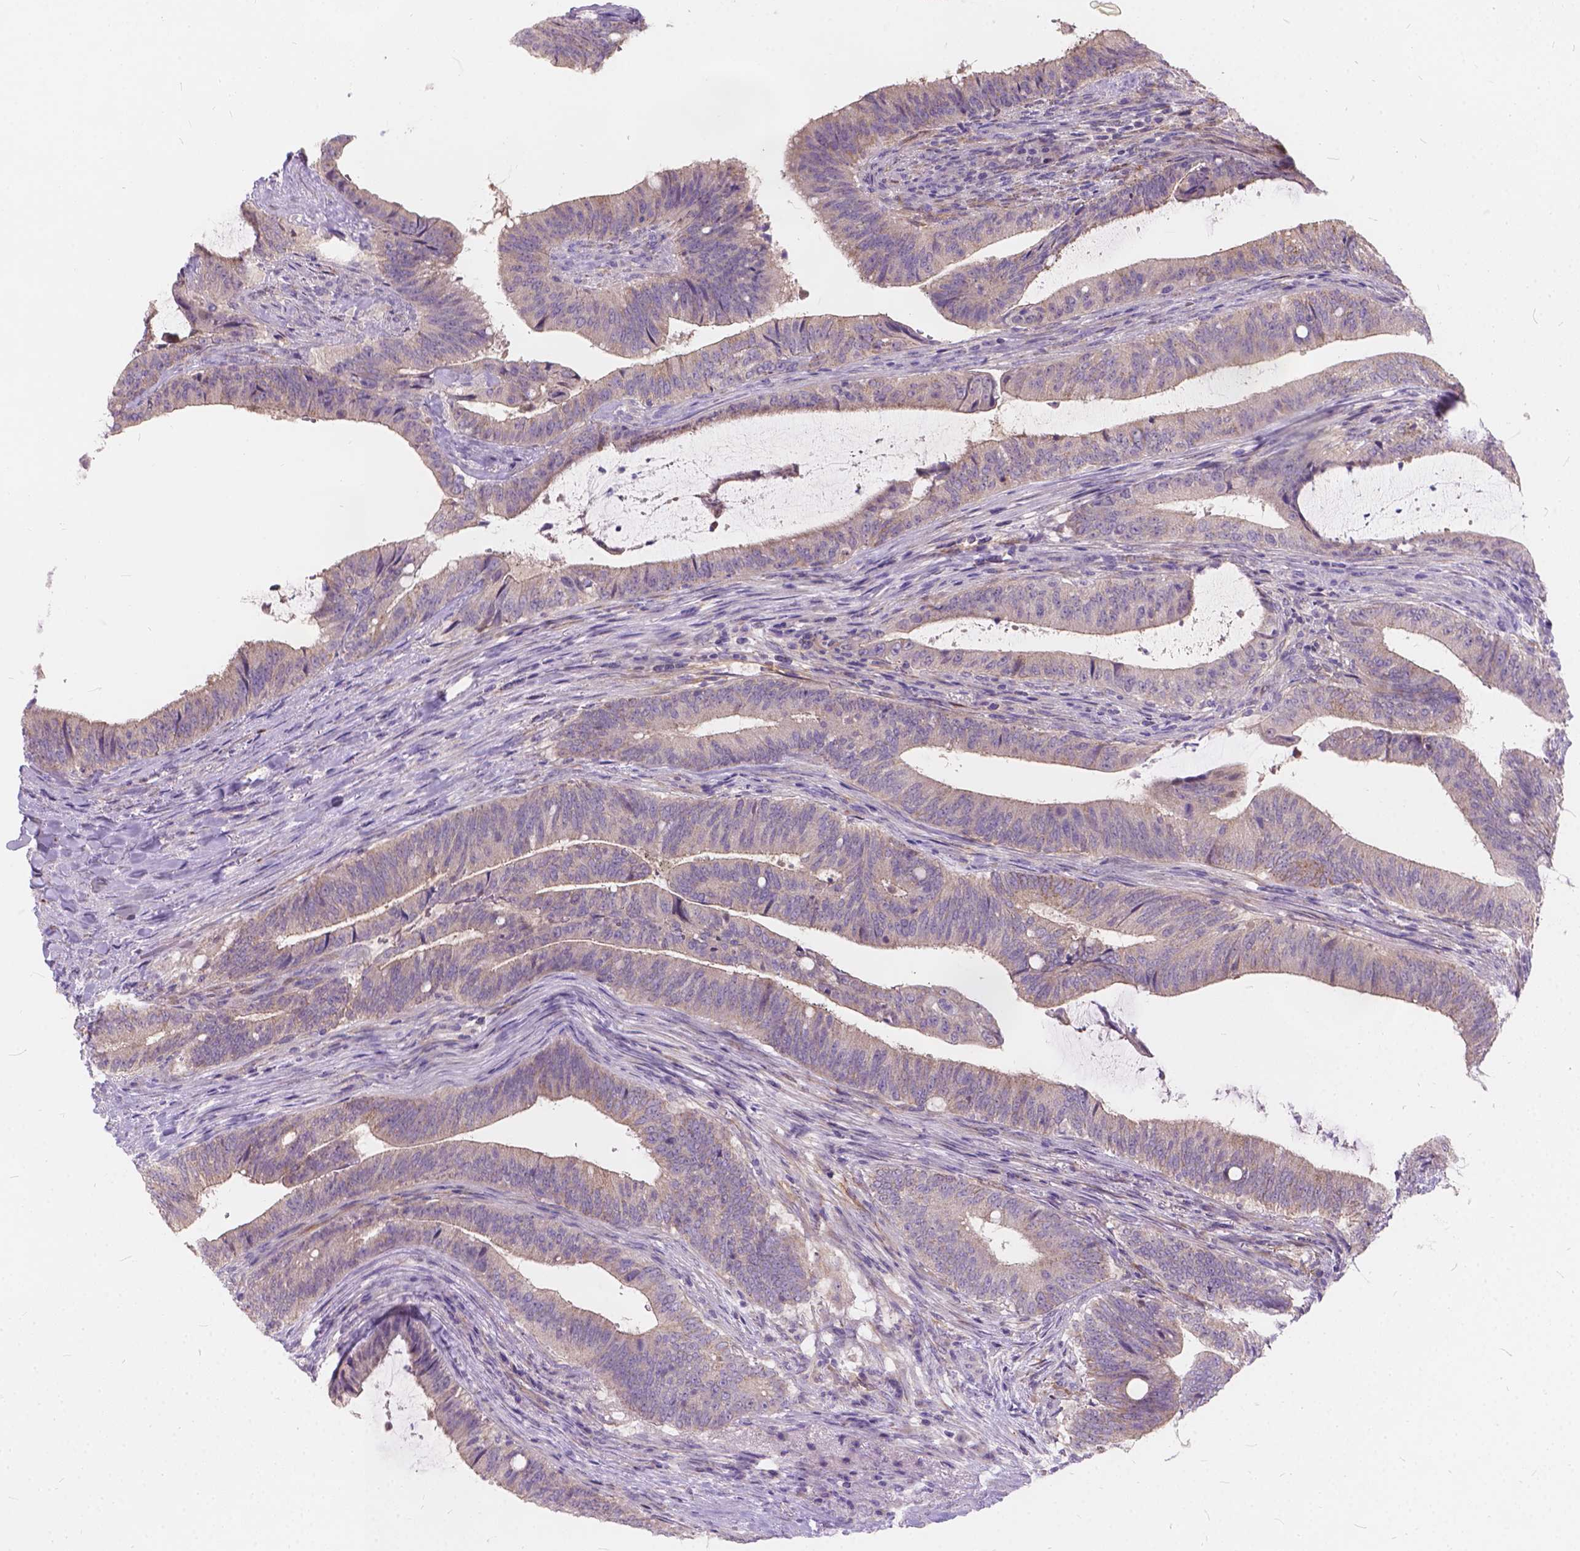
{"staining": {"intensity": "weak", "quantity": "25%-75%", "location": "cytoplasmic/membranous"}, "tissue": "colorectal cancer", "cell_type": "Tumor cells", "image_type": "cancer", "snomed": [{"axis": "morphology", "description": "Adenocarcinoma, NOS"}, {"axis": "topography", "description": "Colon"}], "caption": "Colorectal adenocarcinoma stained for a protein shows weak cytoplasmic/membranous positivity in tumor cells. (DAB (3,3'-diaminobenzidine) IHC, brown staining for protein, blue staining for nuclei).", "gene": "PEX11G", "patient": {"sex": "female", "age": 43}}